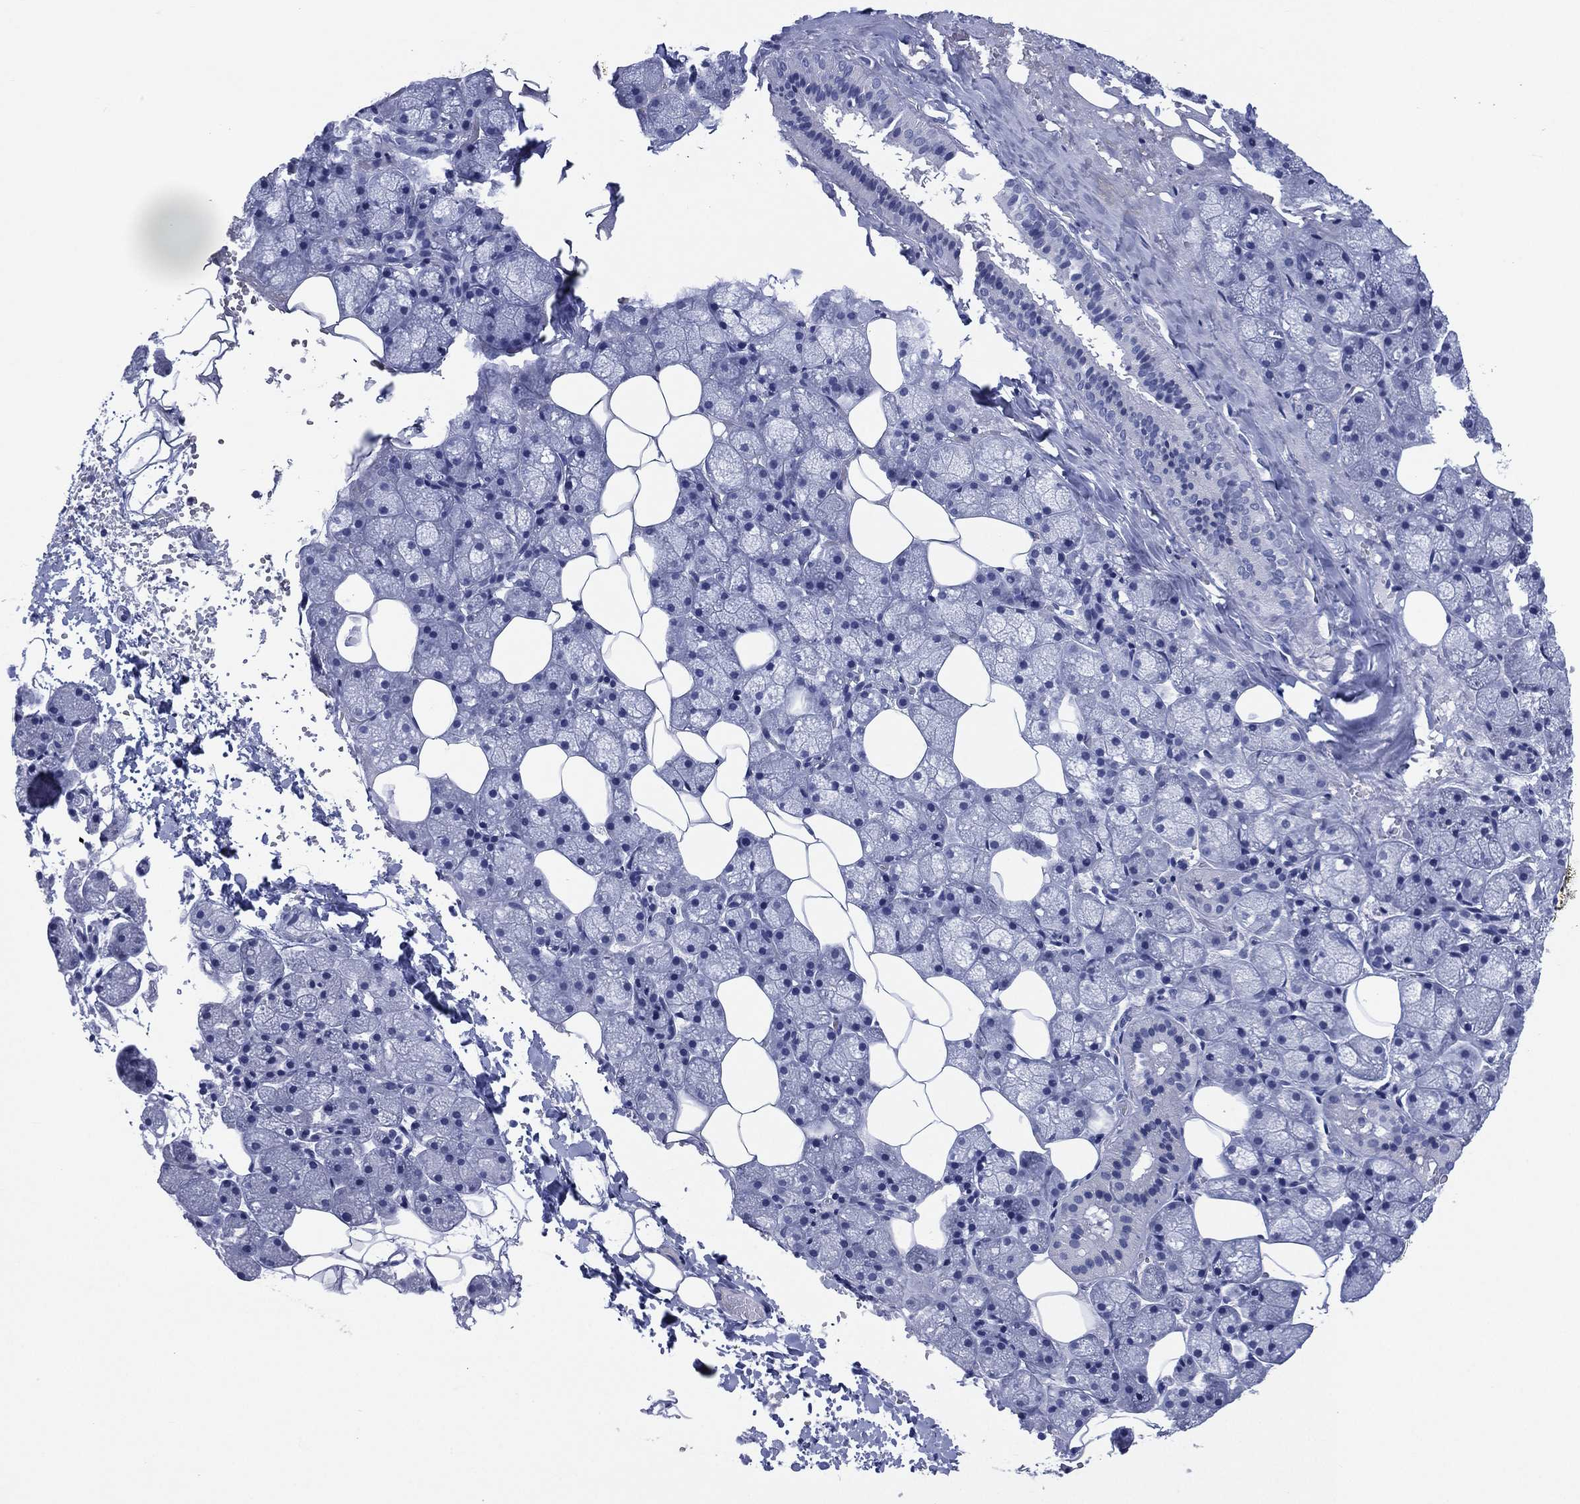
{"staining": {"intensity": "negative", "quantity": "none", "location": "none"}, "tissue": "salivary gland", "cell_type": "Glandular cells", "image_type": "normal", "snomed": [{"axis": "morphology", "description": "Normal tissue, NOS"}, {"axis": "topography", "description": "Salivary gland"}], "caption": "Photomicrograph shows no protein expression in glandular cells of unremarkable salivary gland. (DAB (3,3'-diaminobenzidine) immunohistochemistry with hematoxylin counter stain).", "gene": "KRT35", "patient": {"sex": "male", "age": 38}}